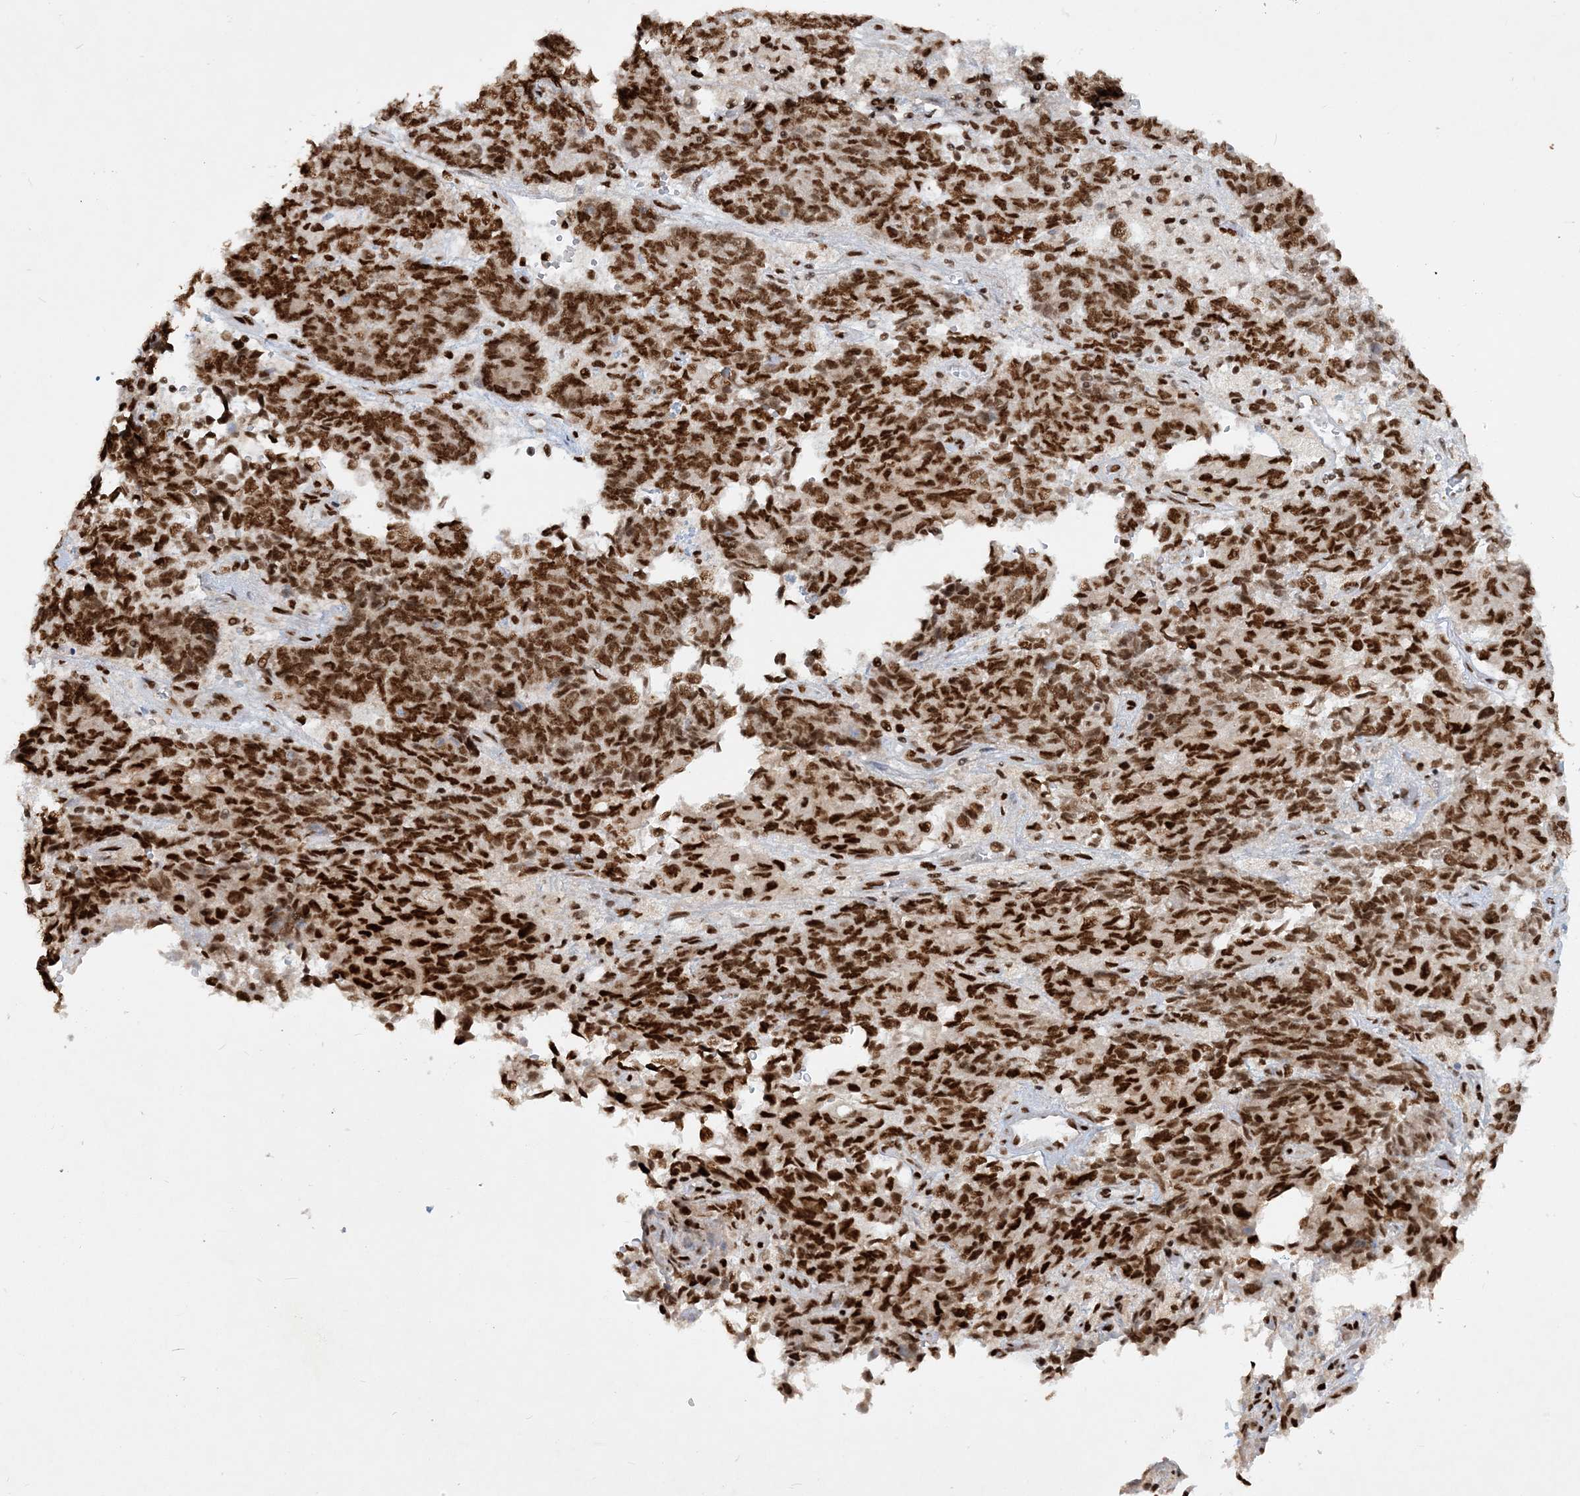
{"staining": {"intensity": "strong", "quantity": ">75%", "location": "nuclear"}, "tissue": "endometrial cancer", "cell_type": "Tumor cells", "image_type": "cancer", "snomed": [{"axis": "morphology", "description": "Adenocarcinoma, NOS"}, {"axis": "topography", "description": "Endometrium"}], "caption": "Strong nuclear positivity for a protein is present in about >75% of tumor cells of endometrial cancer (adenocarcinoma) using immunohistochemistry.", "gene": "DELE1", "patient": {"sex": "female", "age": 80}}